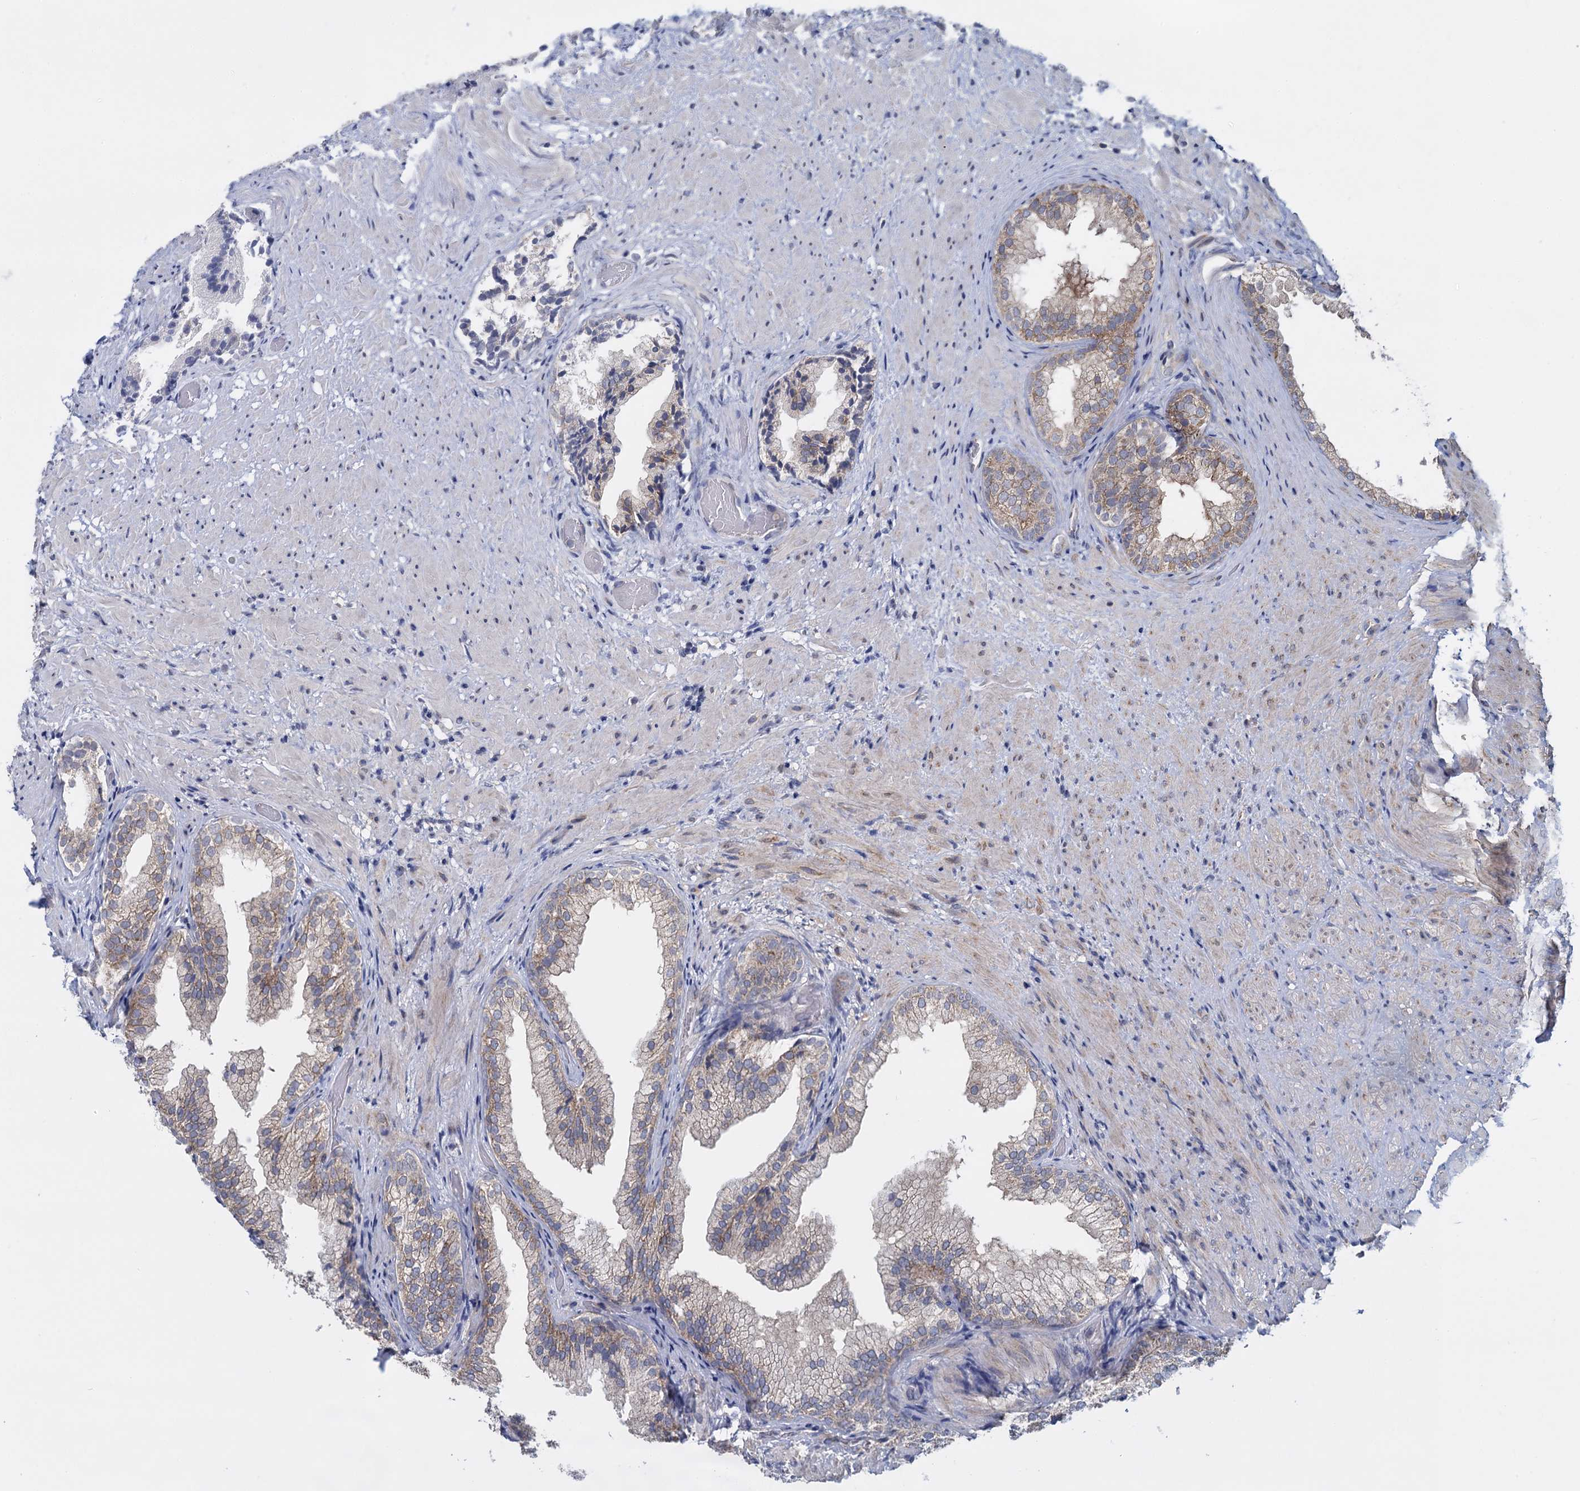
{"staining": {"intensity": "weak", "quantity": "<25%", "location": "cytoplasmic/membranous"}, "tissue": "prostate", "cell_type": "Glandular cells", "image_type": "normal", "snomed": [{"axis": "morphology", "description": "Normal tissue, NOS"}, {"axis": "topography", "description": "Prostate"}], "caption": "Human prostate stained for a protein using immunohistochemistry exhibits no expression in glandular cells.", "gene": "GSTM2", "patient": {"sex": "male", "age": 76}}